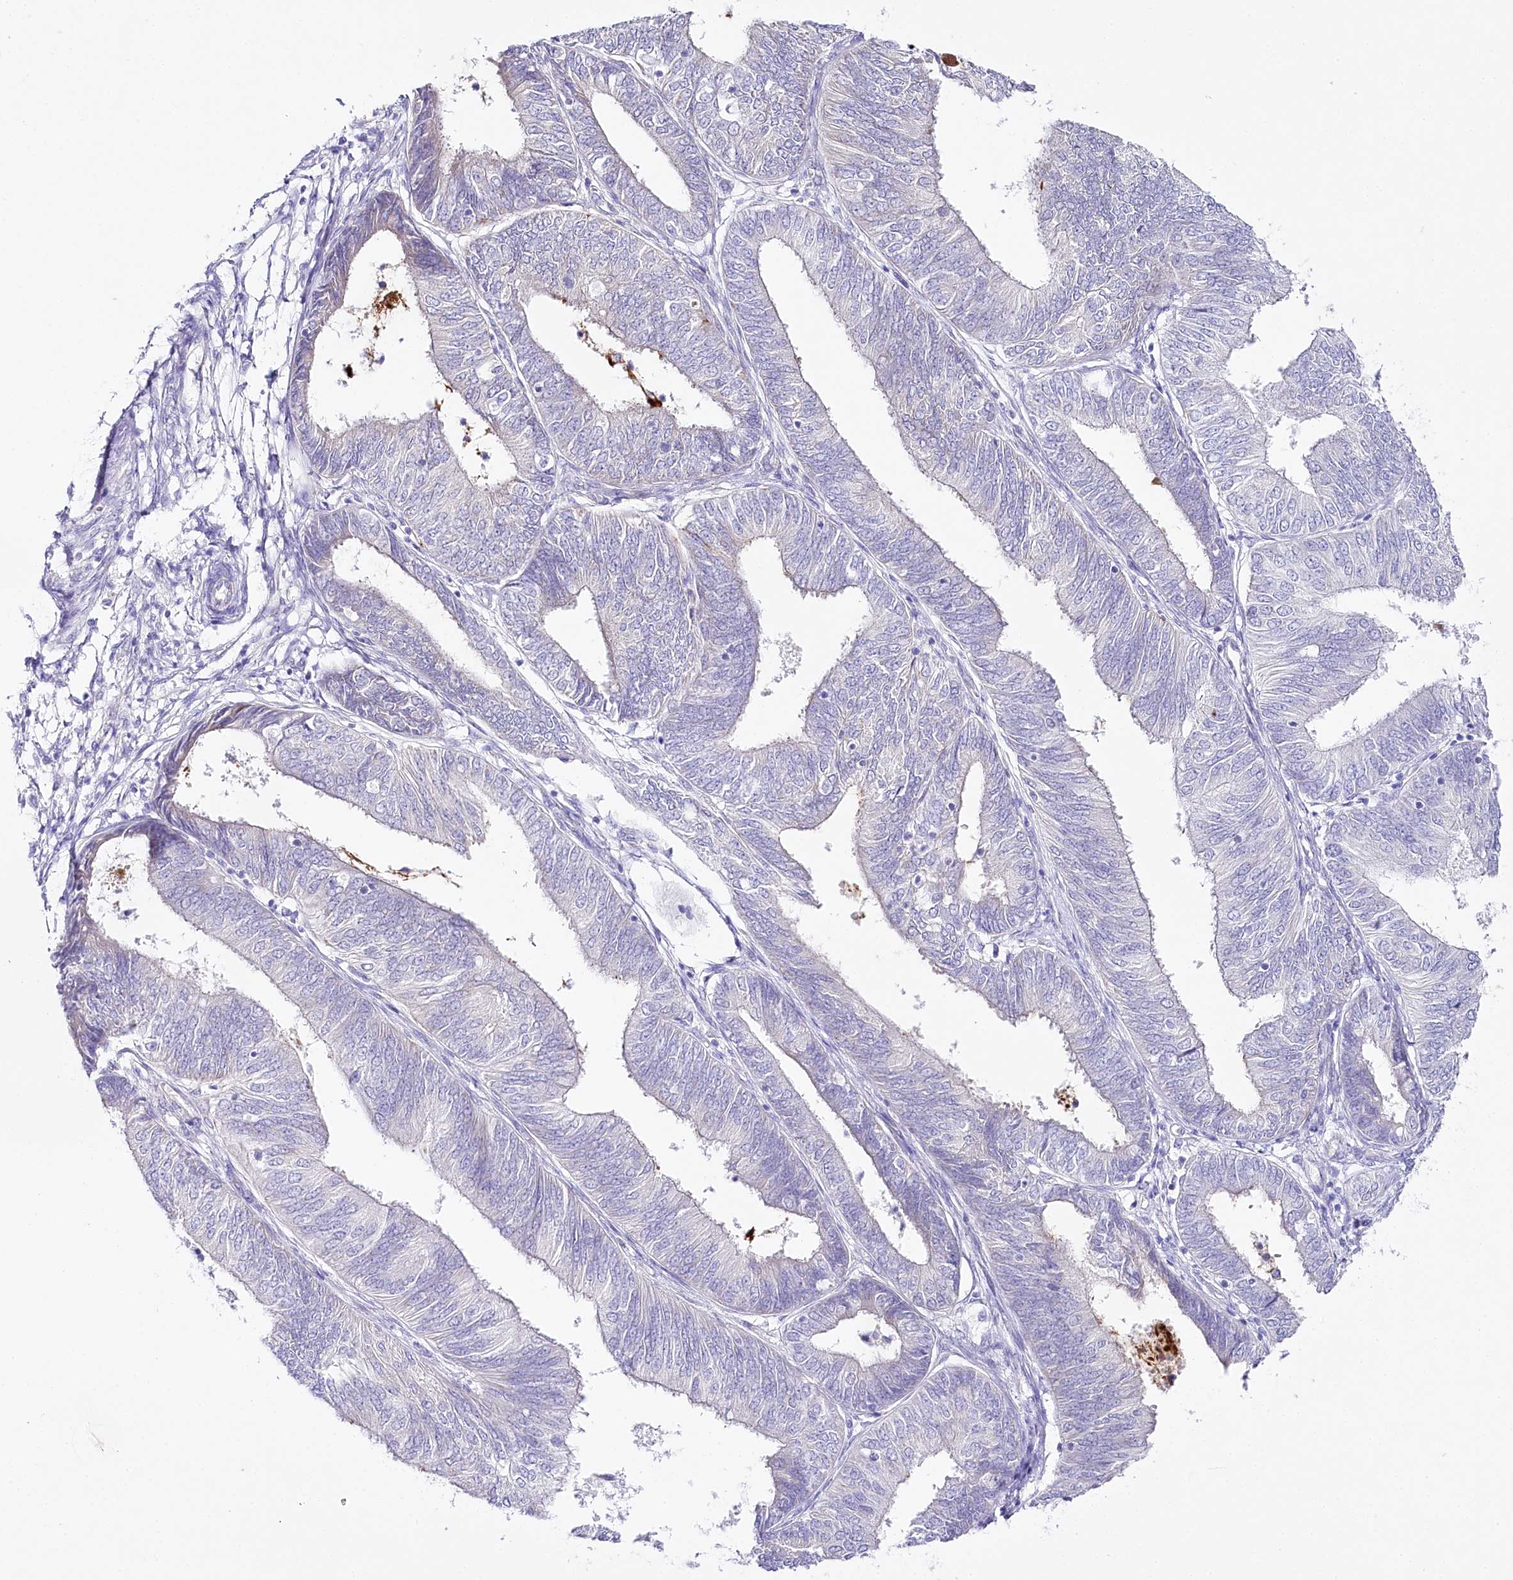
{"staining": {"intensity": "negative", "quantity": "none", "location": "none"}, "tissue": "endometrial cancer", "cell_type": "Tumor cells", "image_type": "cancer", "snomed": [{"axis": "morphology", "description": "Adenocarcinoma, NOS"}, {"axis": "topography", "description": "Endometrium"}], "caption": "Human endometrial cancer (adenocarcinoma) stained for a protein using immunohistochemistry displays no expression in tumor cells.", "gene": "CSN3", "patient": {"sex": "female", "age": 58}}